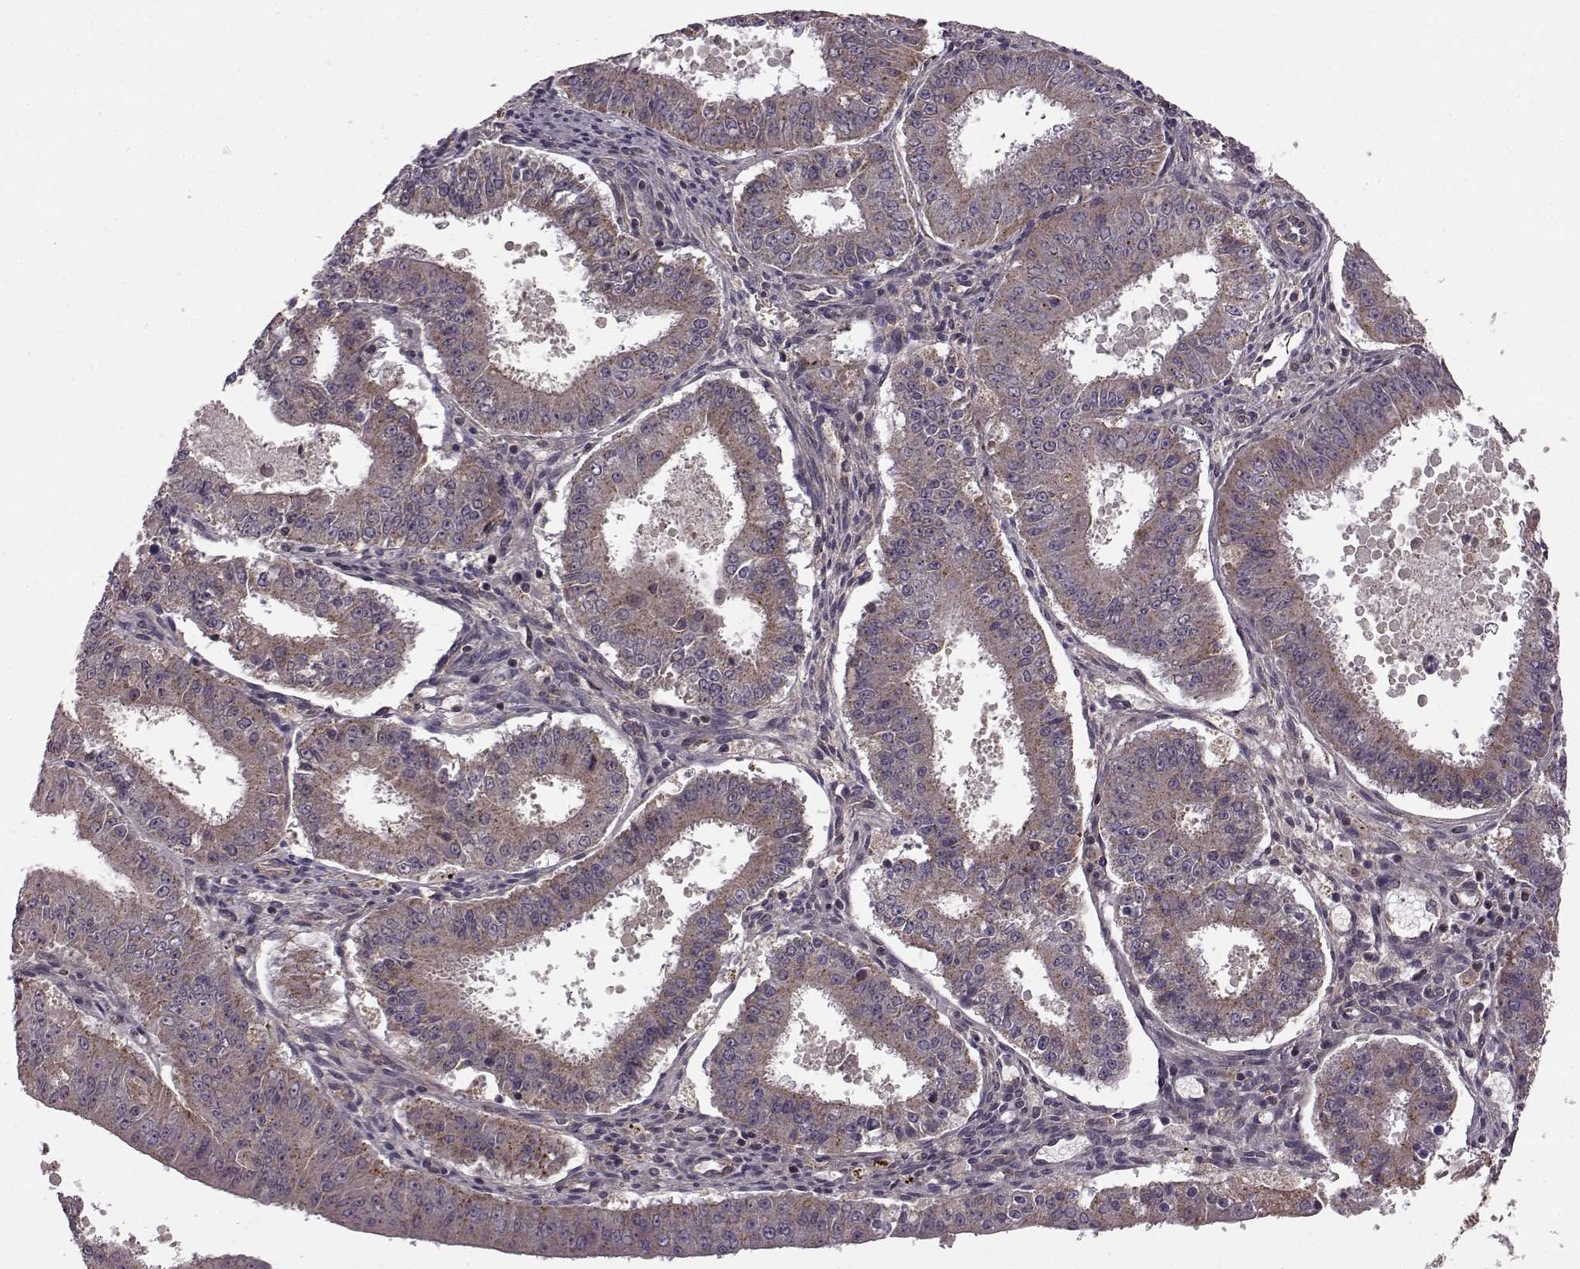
{"staining": {"intensity": "moderate", "quantity": ">75%", "location": "cytoplasmic/membranous"}, "tissue": "ovarian cancer", "cell_type": "Tumor cells", "image_type": "cancer", "snomed": [{"axis": "morphology", "description": "Carcinoma, endometroid"}, {"axis": "topography", "description": "Ovary"}], "caption": "Immunohistochemical staining of ovarian cancer displays medium levels of moderate cytoplasmic/membranous positivity in approximately >75% of tumor cells.", "gene": "FNIP2", "patient": {"sex": "female", "age": 42}}